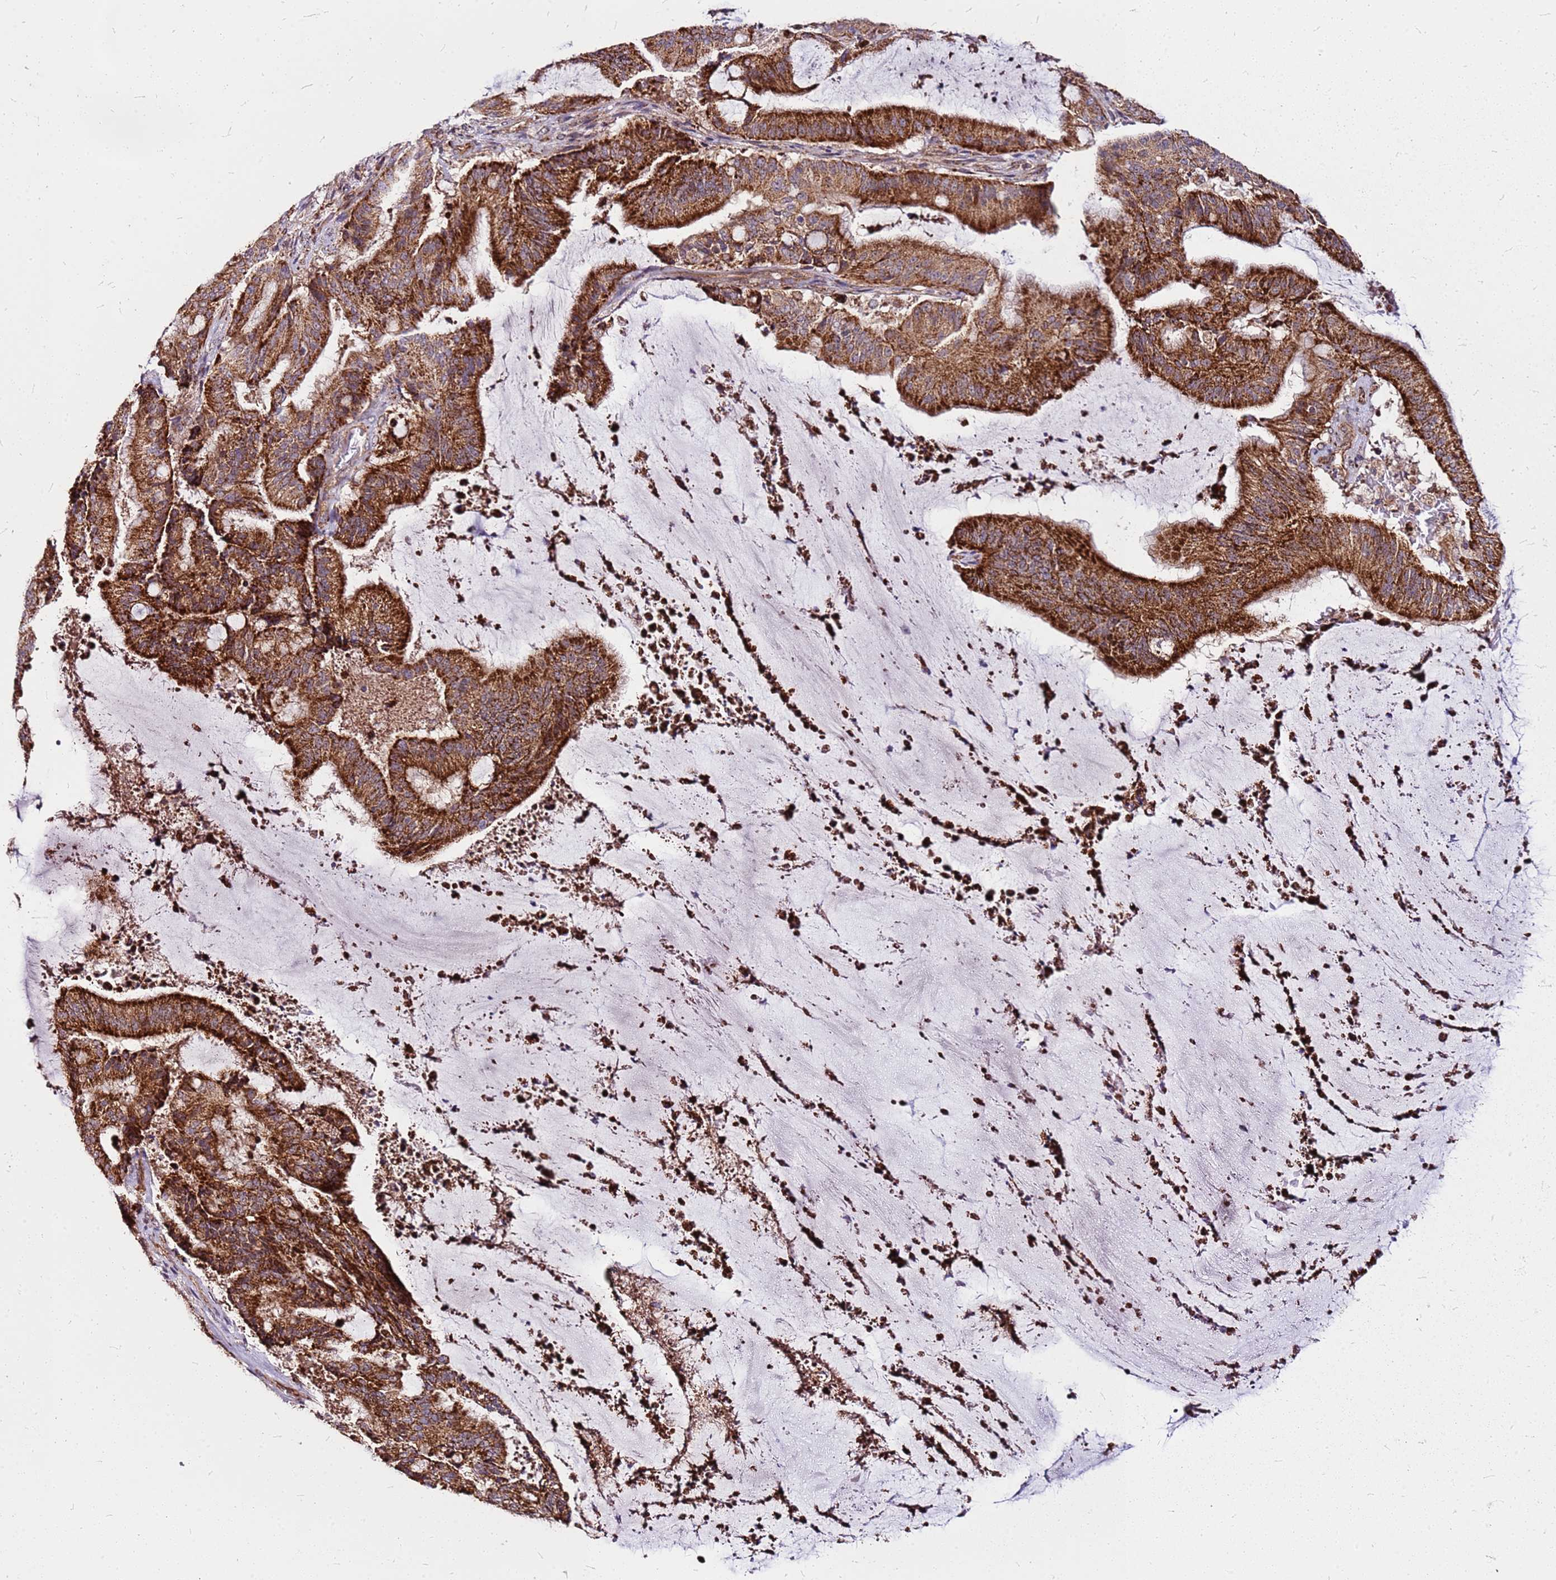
{"staining": {"intensity": "strong", "quantity": ">75%", "location": "cytoplasmic/membranous"}, "tissue": "liver cancer", "cell_type": "Tumor cells", "image_type": "cancer", "snomed": [{"axis": "morphology", "description": "Normal tissue, NOS"}, {"axis": "morphology", "description": "Cholangiocarcinoma"}, {"axis": "topography", "description": "Liver"}, {"axis": "topography", "description": "Peripheral nerve tissue"}], "caption": "Immunohistochemical staining of human cholangiocarcinoma (liver) demonstrates strong cytoplasmic/membranous protein positivity in about >75% of tumor cells.", "gene": "OR51T1", "patient": {"sex": "female", "age": 73}}